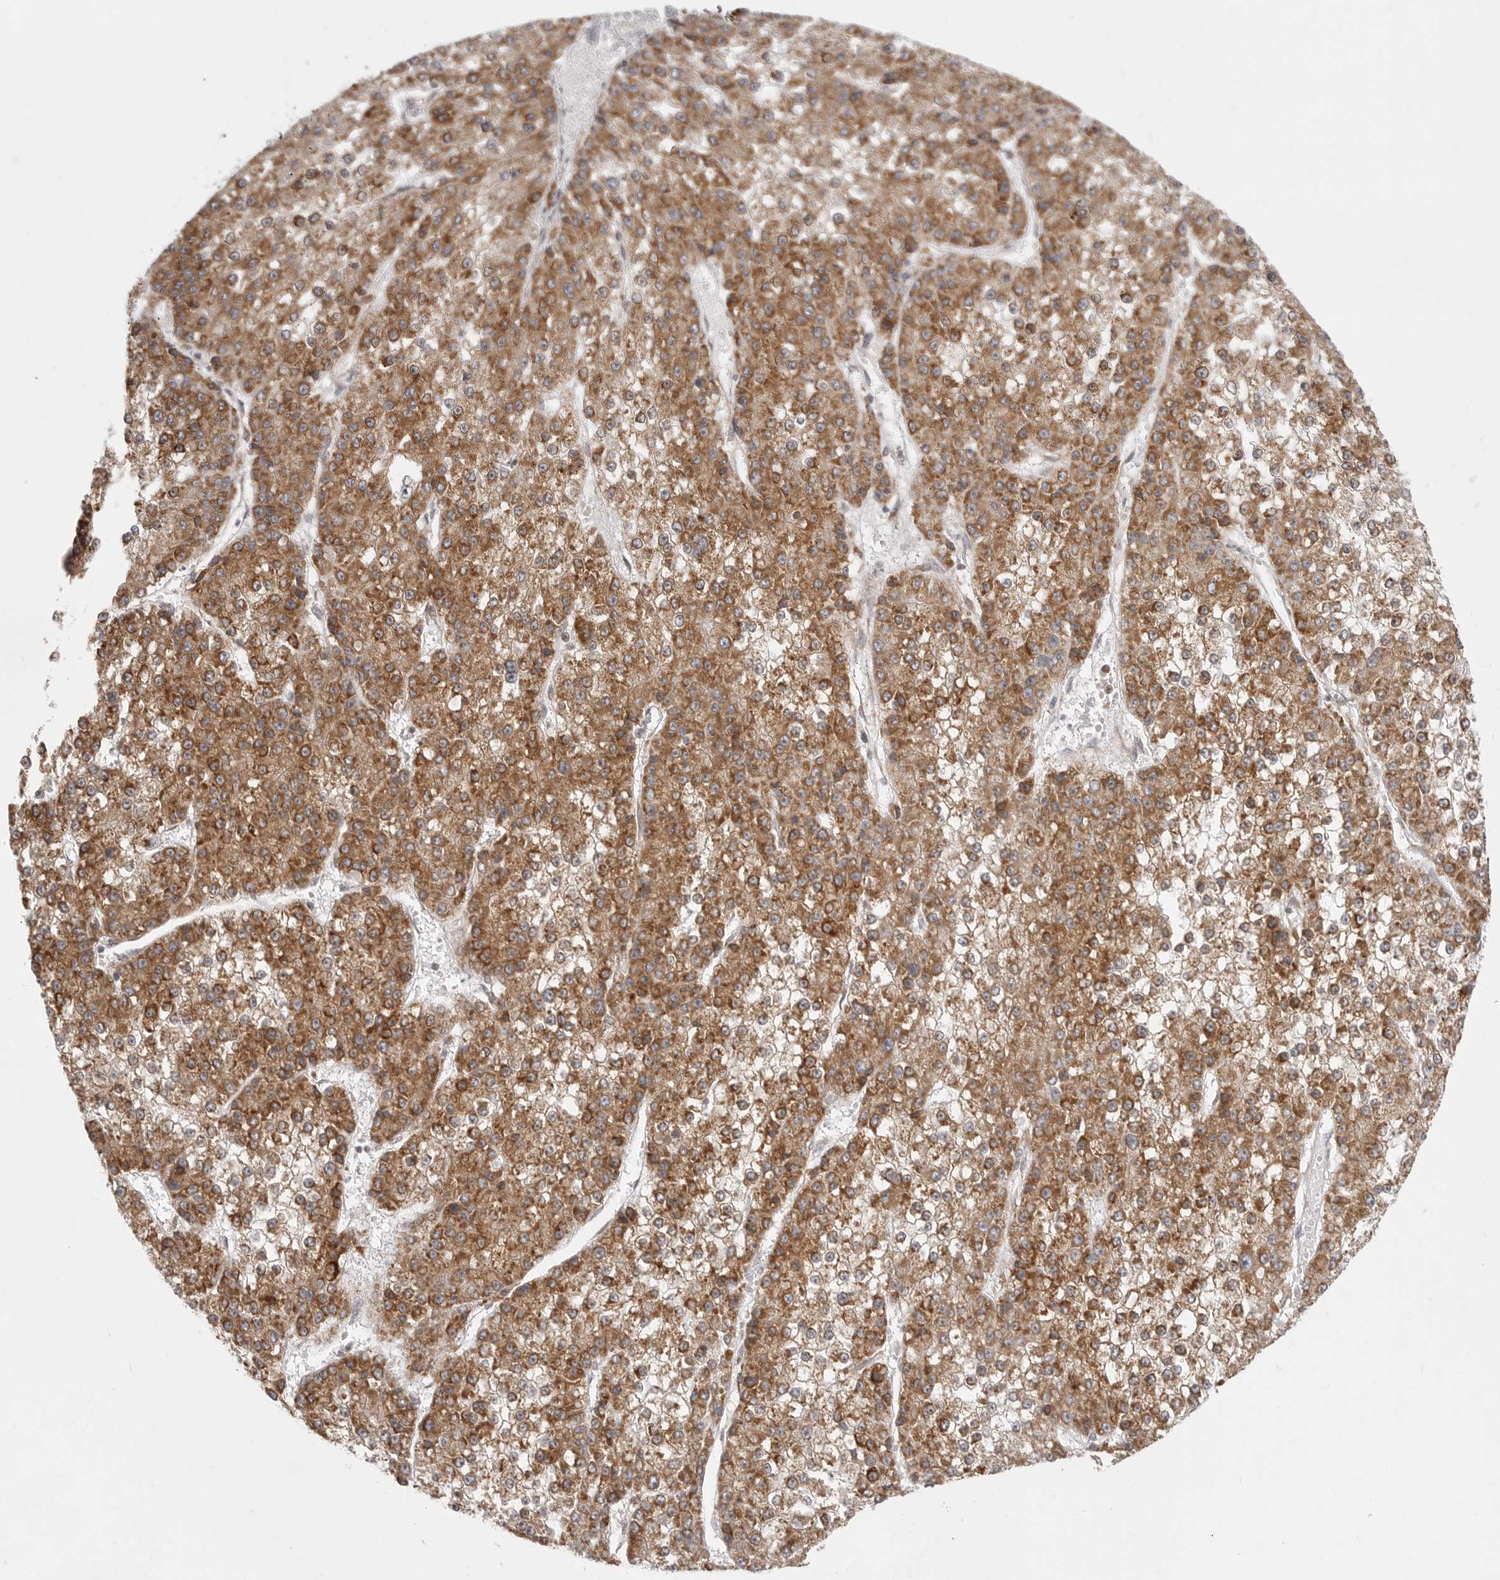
{"staining": {"intensity": "moderate", "quantity": ">75%", "location": "cytoplasmic/membranous"}, "tissue": "liver cancer", "cell_type": "Tumor cells", "image_type": "cancer", "snomed": [{"axis": "morphology", "description": "Carcinoma, Hepatocellular, NOS"}, {"axis": "topography", "description": "Liver"}], "caption": "Liver hepatocellular carcinoma stained for a protein reveals moderate cytoplasmic/membranous positivity in tumor cells.", "gene": "CERS2", "patient": {"sex": "female", "age": 73}}